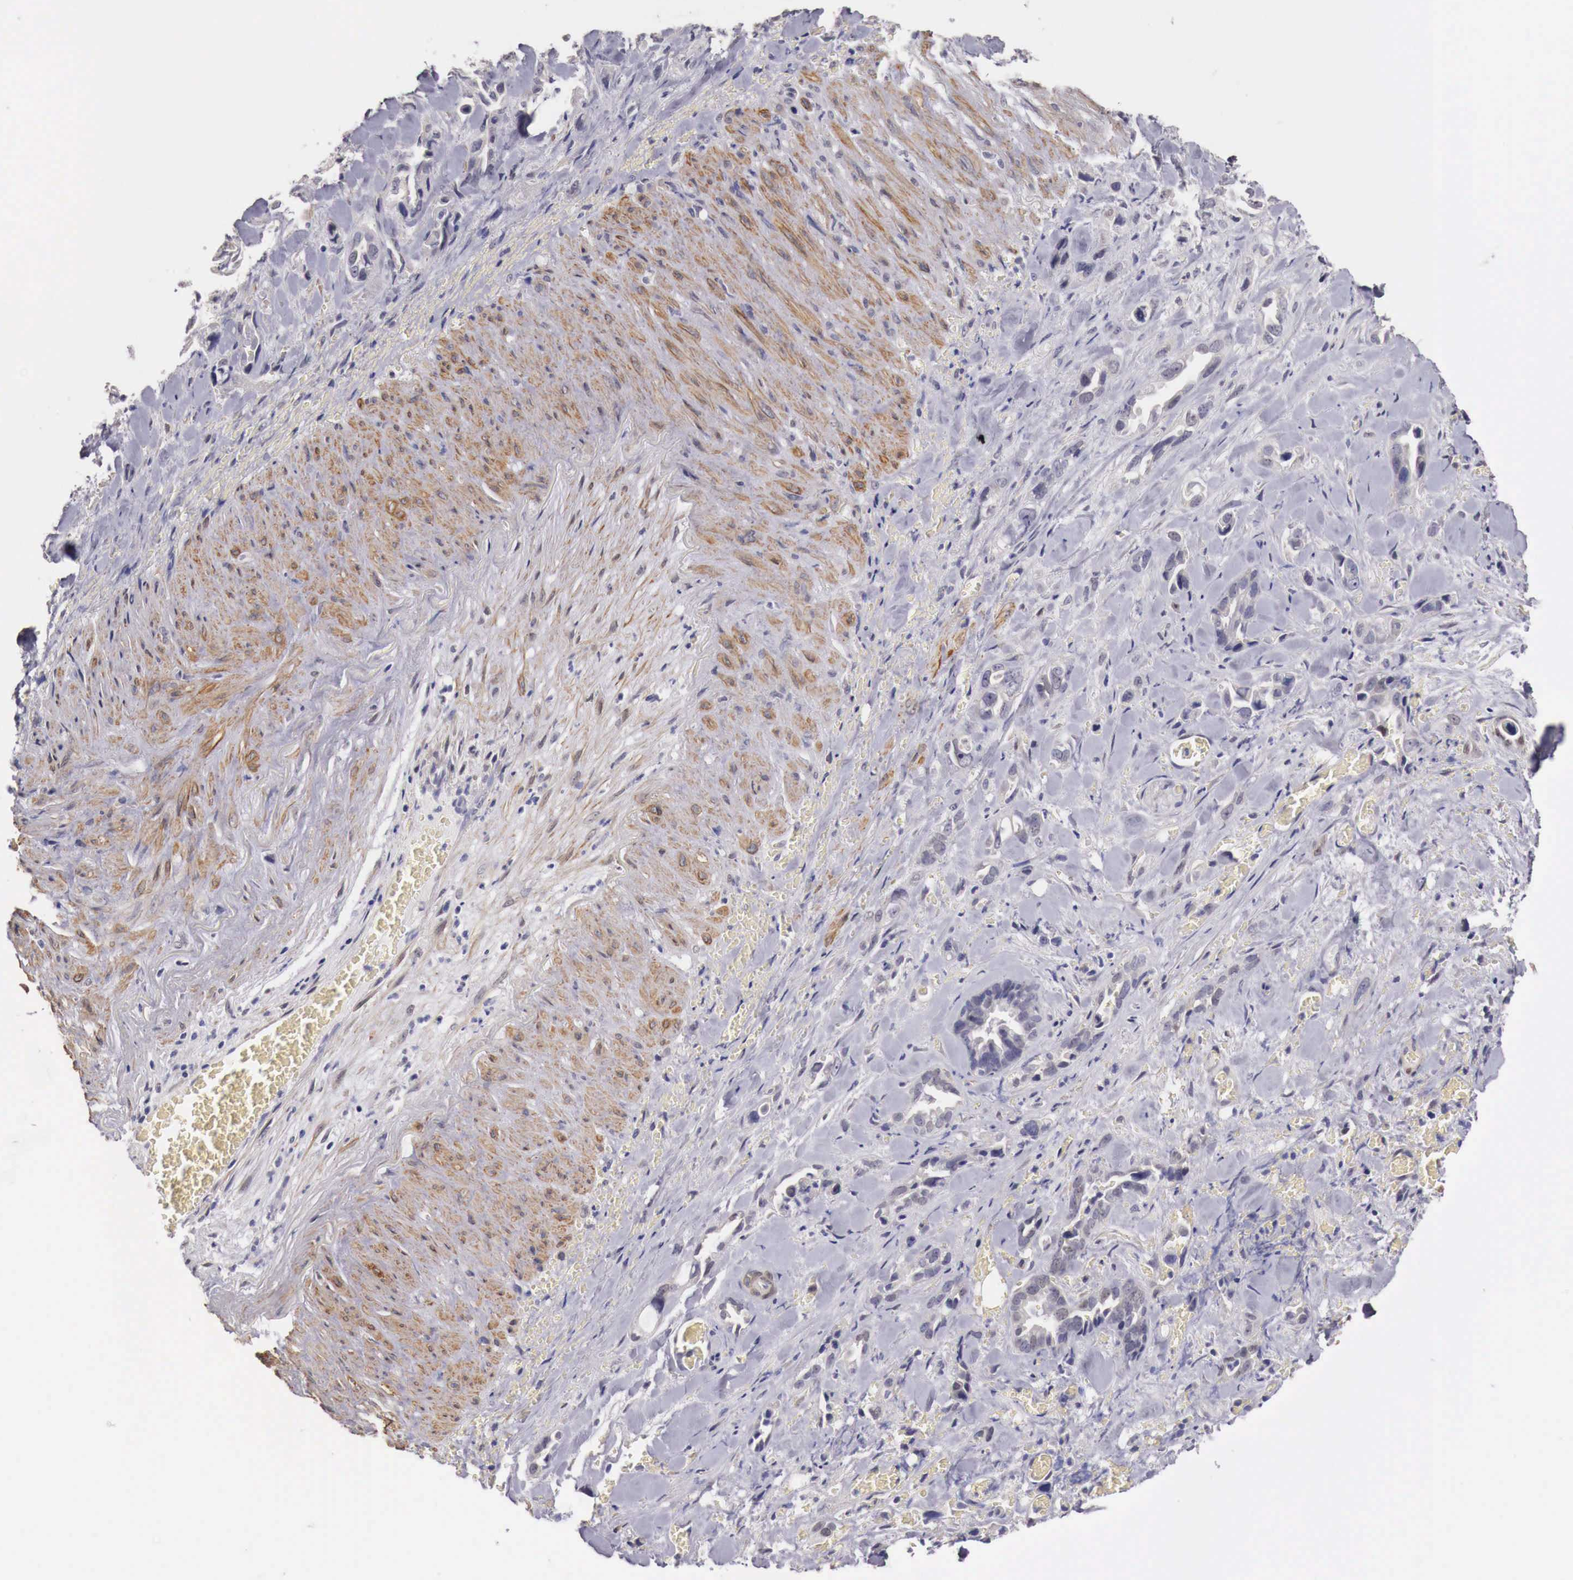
{"staining": {"intensity": "negative", "quantity": "none", "location": "none"}, "tissue": "pancreatic cancer", "cell_type": "Tumor cells", "image_type": "cancer", "snomed": [{"axis": "morphology", "description": "Adenocarcinoma, NOS"}, {"axis": "topography", "description": "Pancreas"}], "caption": "A histopathology image of human adenocarcinoma (pancreatic) is negative for staining in tumor cells. The staining was performed using DAB (3,3'-diaminobenzidine) to visualize the protein expression in brown, while the nuclei were stained in blue with hematoxylin (Magnification: 20x).", "gene": "ENOX2", "patient": {"sex": "male", "age": 69}}